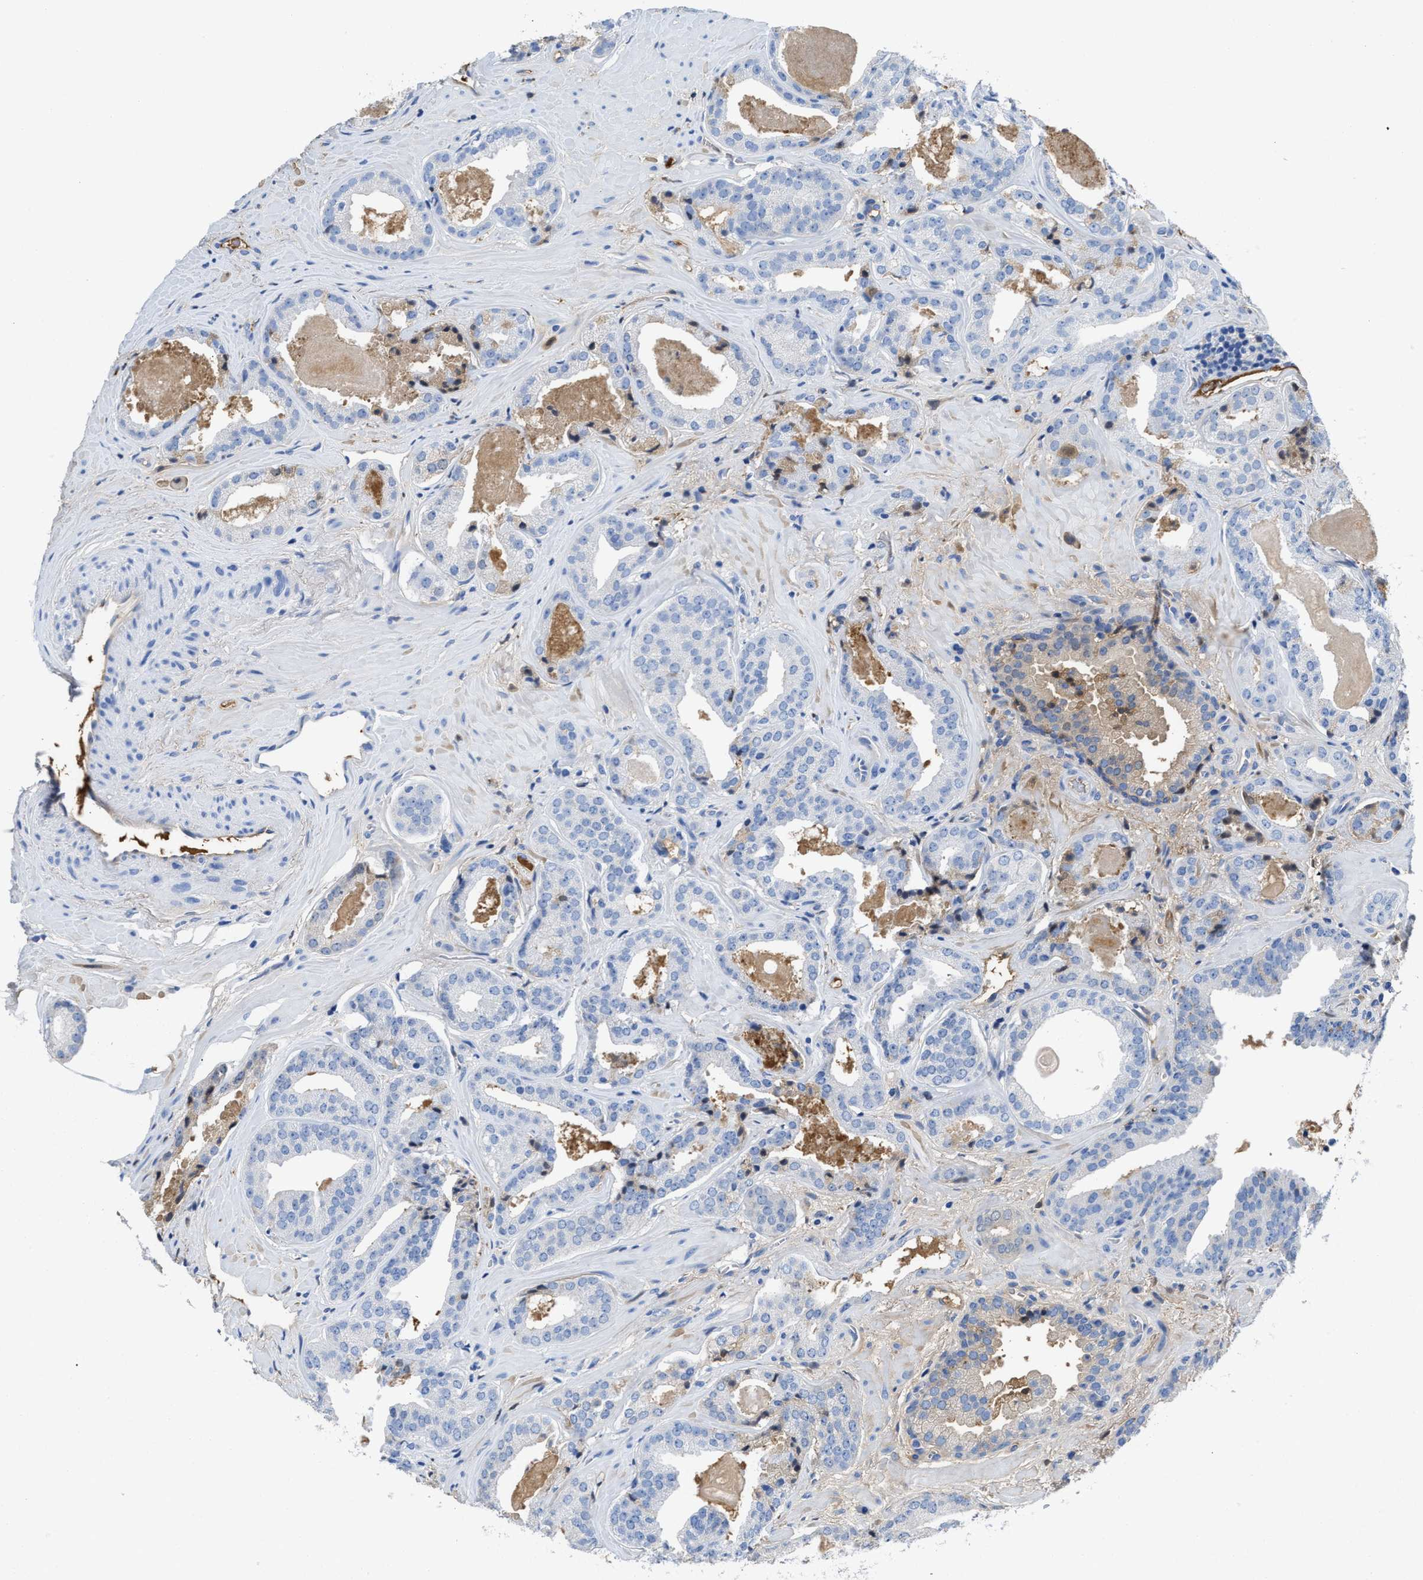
{"staining": {"intensity": "negative", "quantity": "none", "location": "none"}, "tissue": "prostate cancer", "cell_type": "Tumor cells", "image_type": "cancer", "snomed": [{"axis": "morphology", "description": "Adenocarcinoma, Low grade"}, {"axis": "topography", "description": "Prostate"}], "caption": "This histopathology image is of prostate low-grade adenocarcinoma stained with IHC to label a protein in brown with the nuclei are counter-stained blue. There is no expression in tumor cells.", "gene": "GC", "patient": {"sex": "male", "age": 71}}